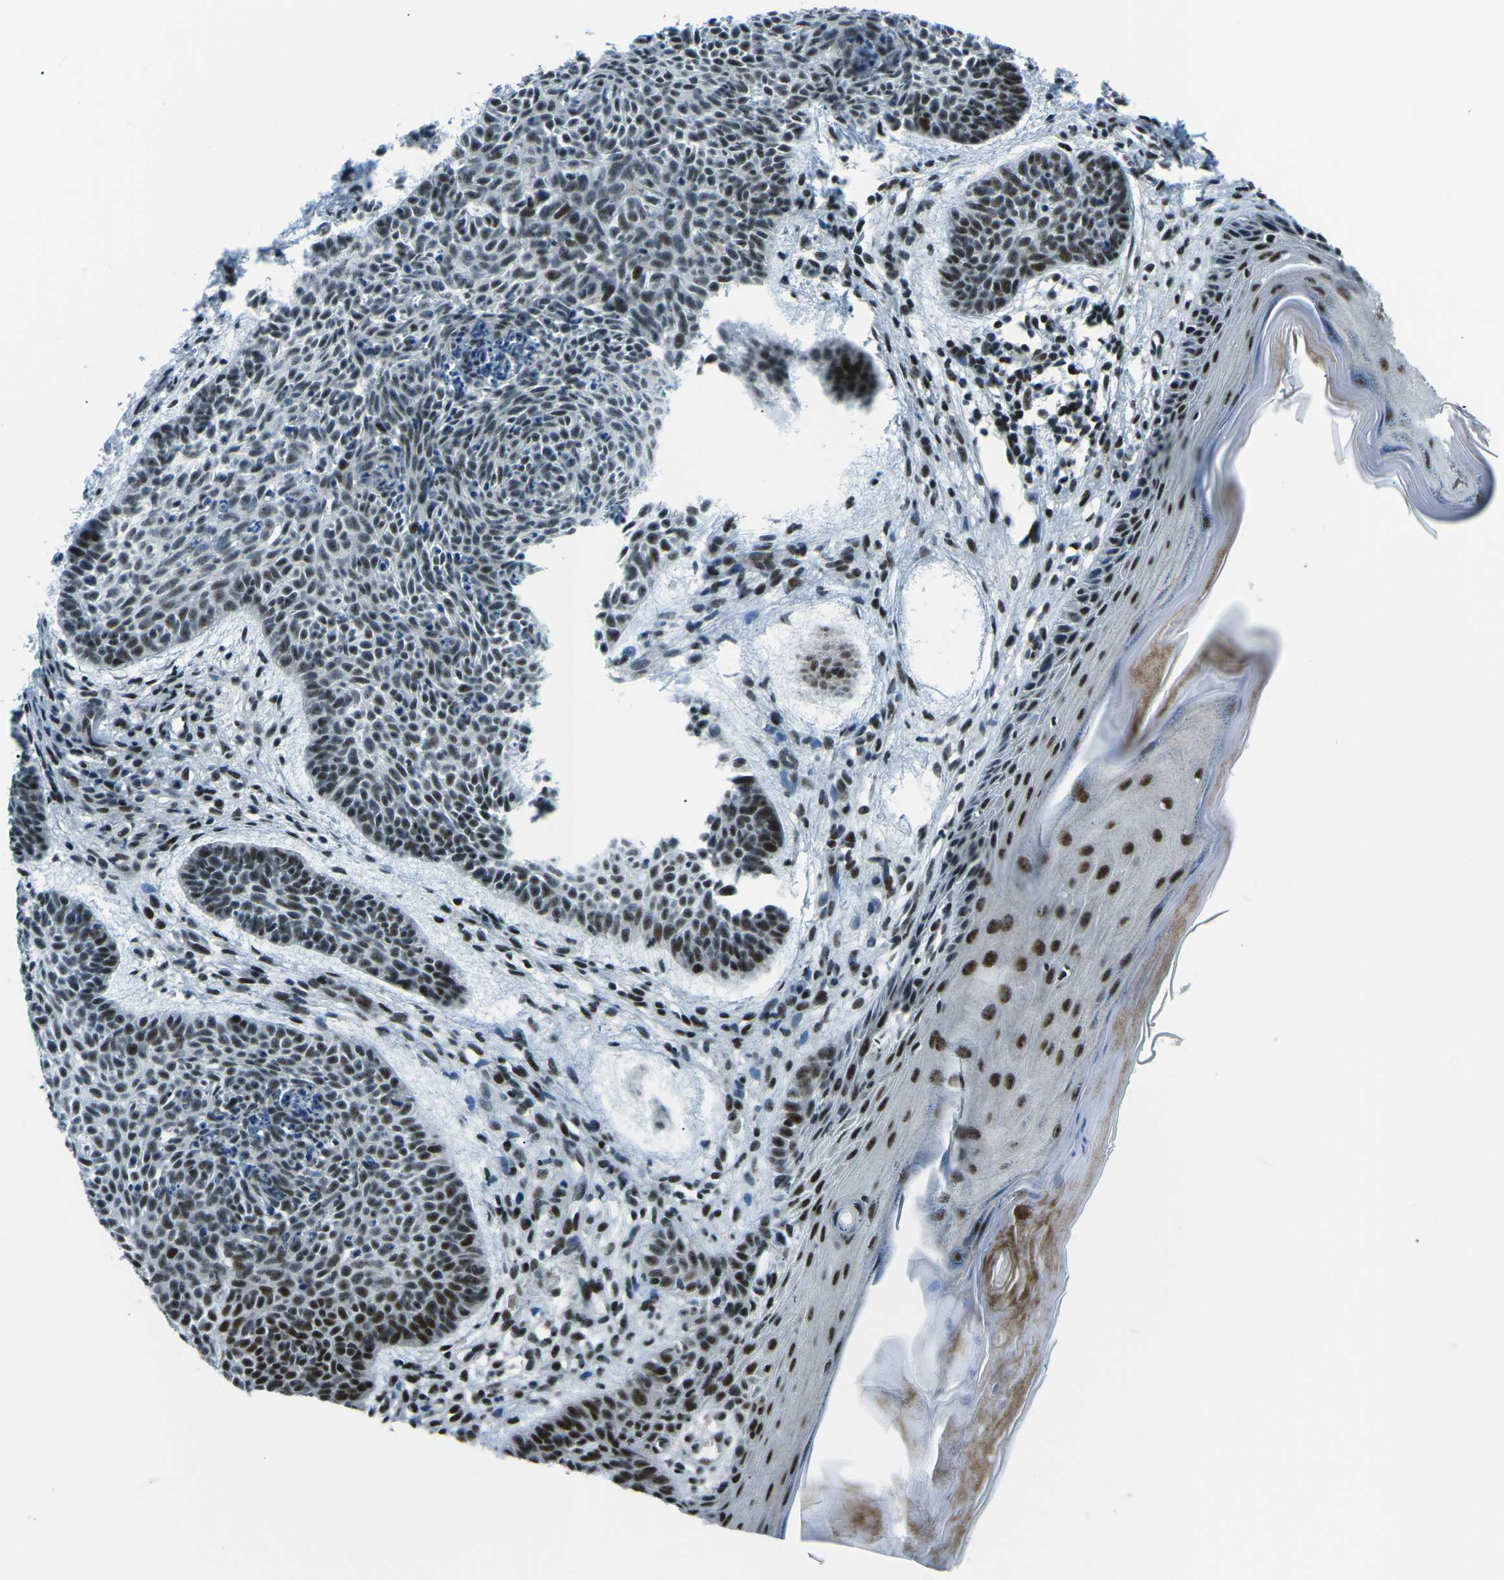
{"staining": {"intensity": "weak", "quantity": ">75%", "location": "nuclear"}, "tissue": "skin cancer", "cell_type": "Tumor cells", "image_type": "cancer", "snomed": [{"axis": "morphology", "description": "Basal cell carcinoma"}, {"axis": "topography", "description": "Skin"}], "caption": "Immunohistochemical staining of basal cell carcinoma (skin) shows weak nuclear protein expression in about >75% of tumor cells.", "gene": "RBL2", "patient": {"sex": "male", "age": 60}}